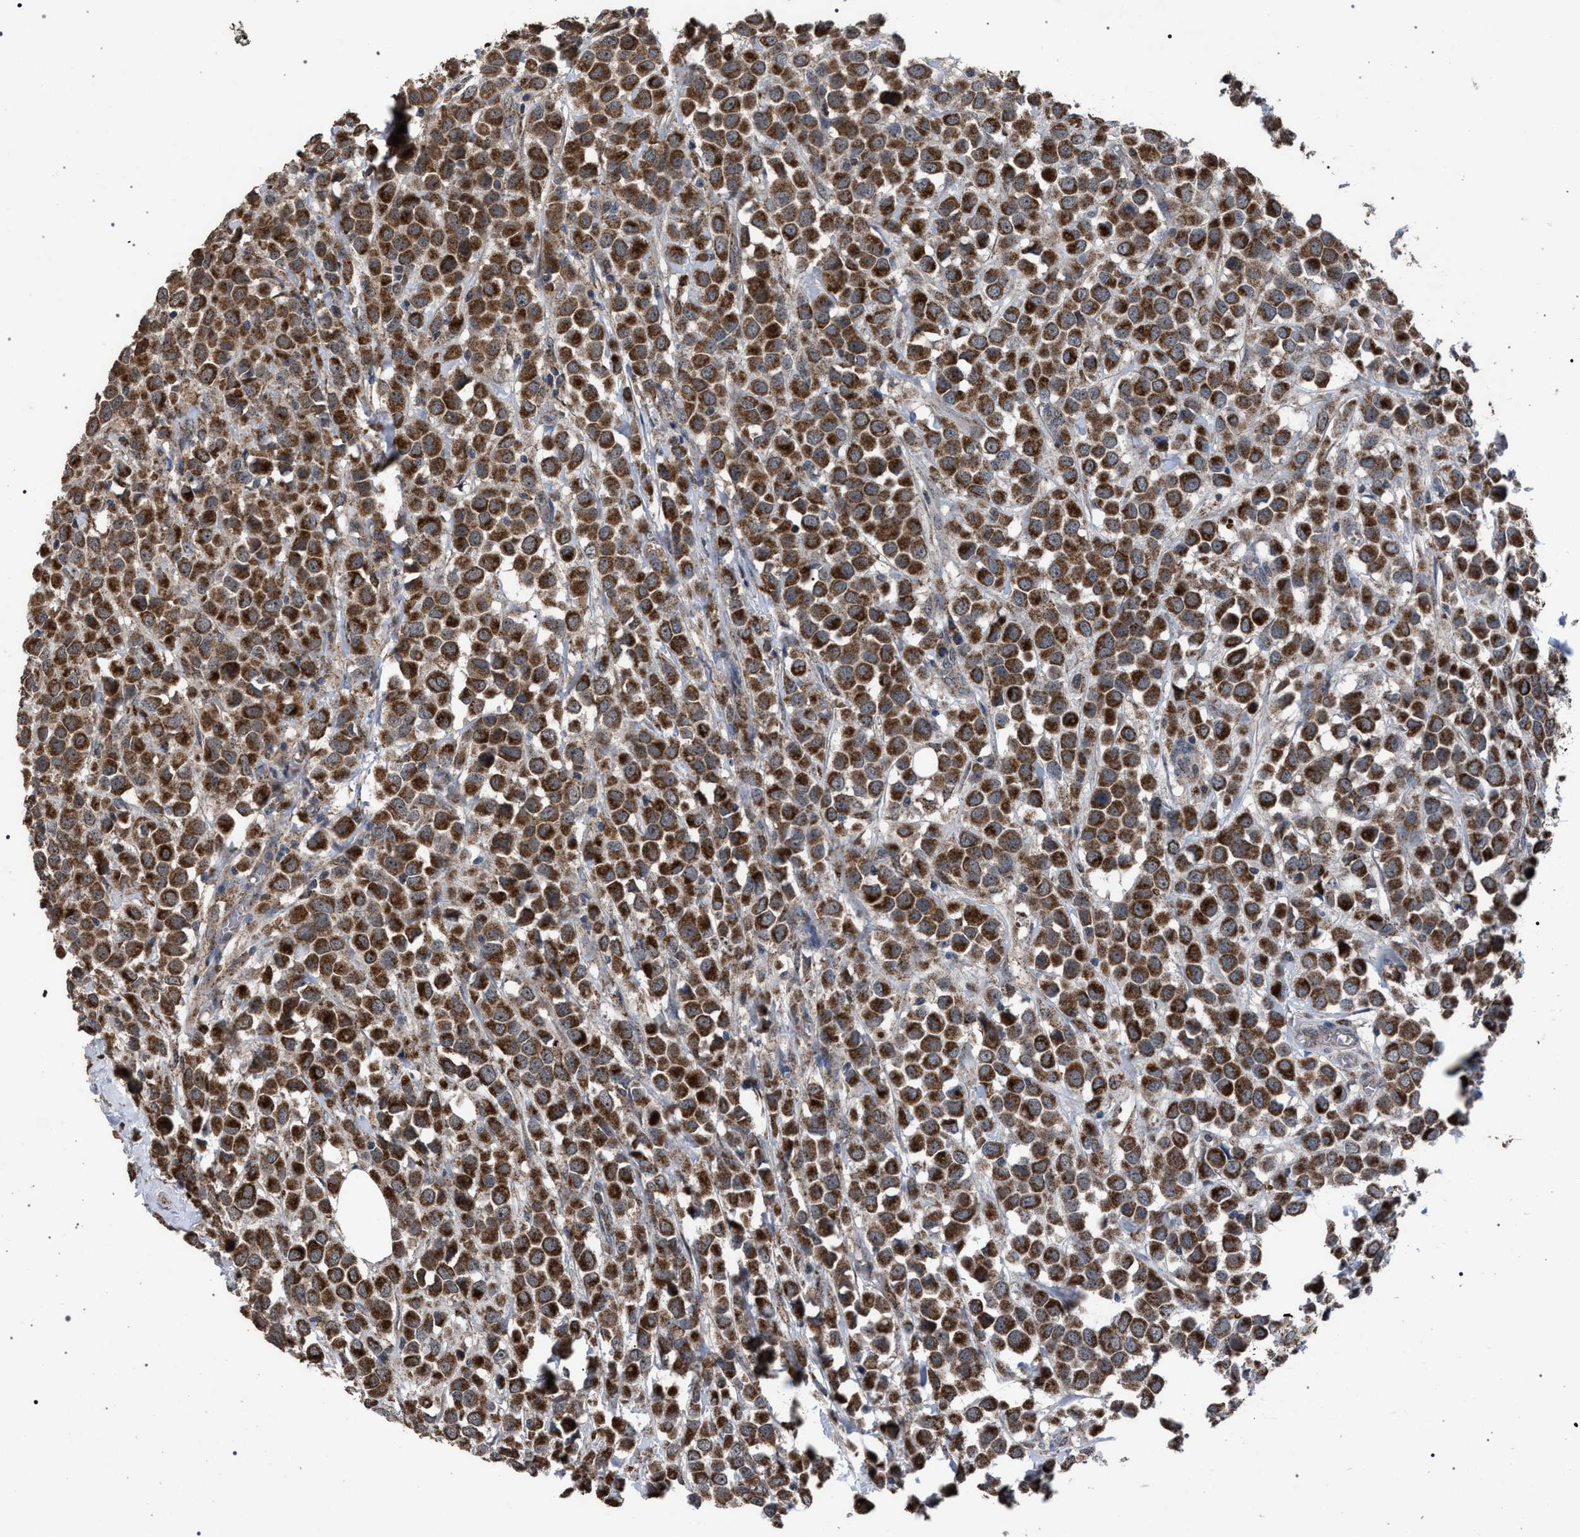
{"staining": {"intensity": "strong", "quantity": ">75%", "location": "cytoplasmic/membranous"}, "tissue": "breast cancer", "cell_type": "Tumor cells", "image_type": "cancer", "snomed": [{"axis": "morphology", "description": "Duct carcinoma"}, {"axis": "topography", "description": "Breast"}], "caption": "Immunohistochemistry (IHC) micrograph of neoplastic tissue: breast cancer (invasive ductal carcinoma) stained using immunohistochemistry (IHC) shows high levels of strong protein expression localized specifically in the cytoplasmic/membranous of tumor cells, appearing as a cytoplasmic/membranous brown color.", "gene": "HSD17B4", "patient": {"sex": "female", "age": 61}}